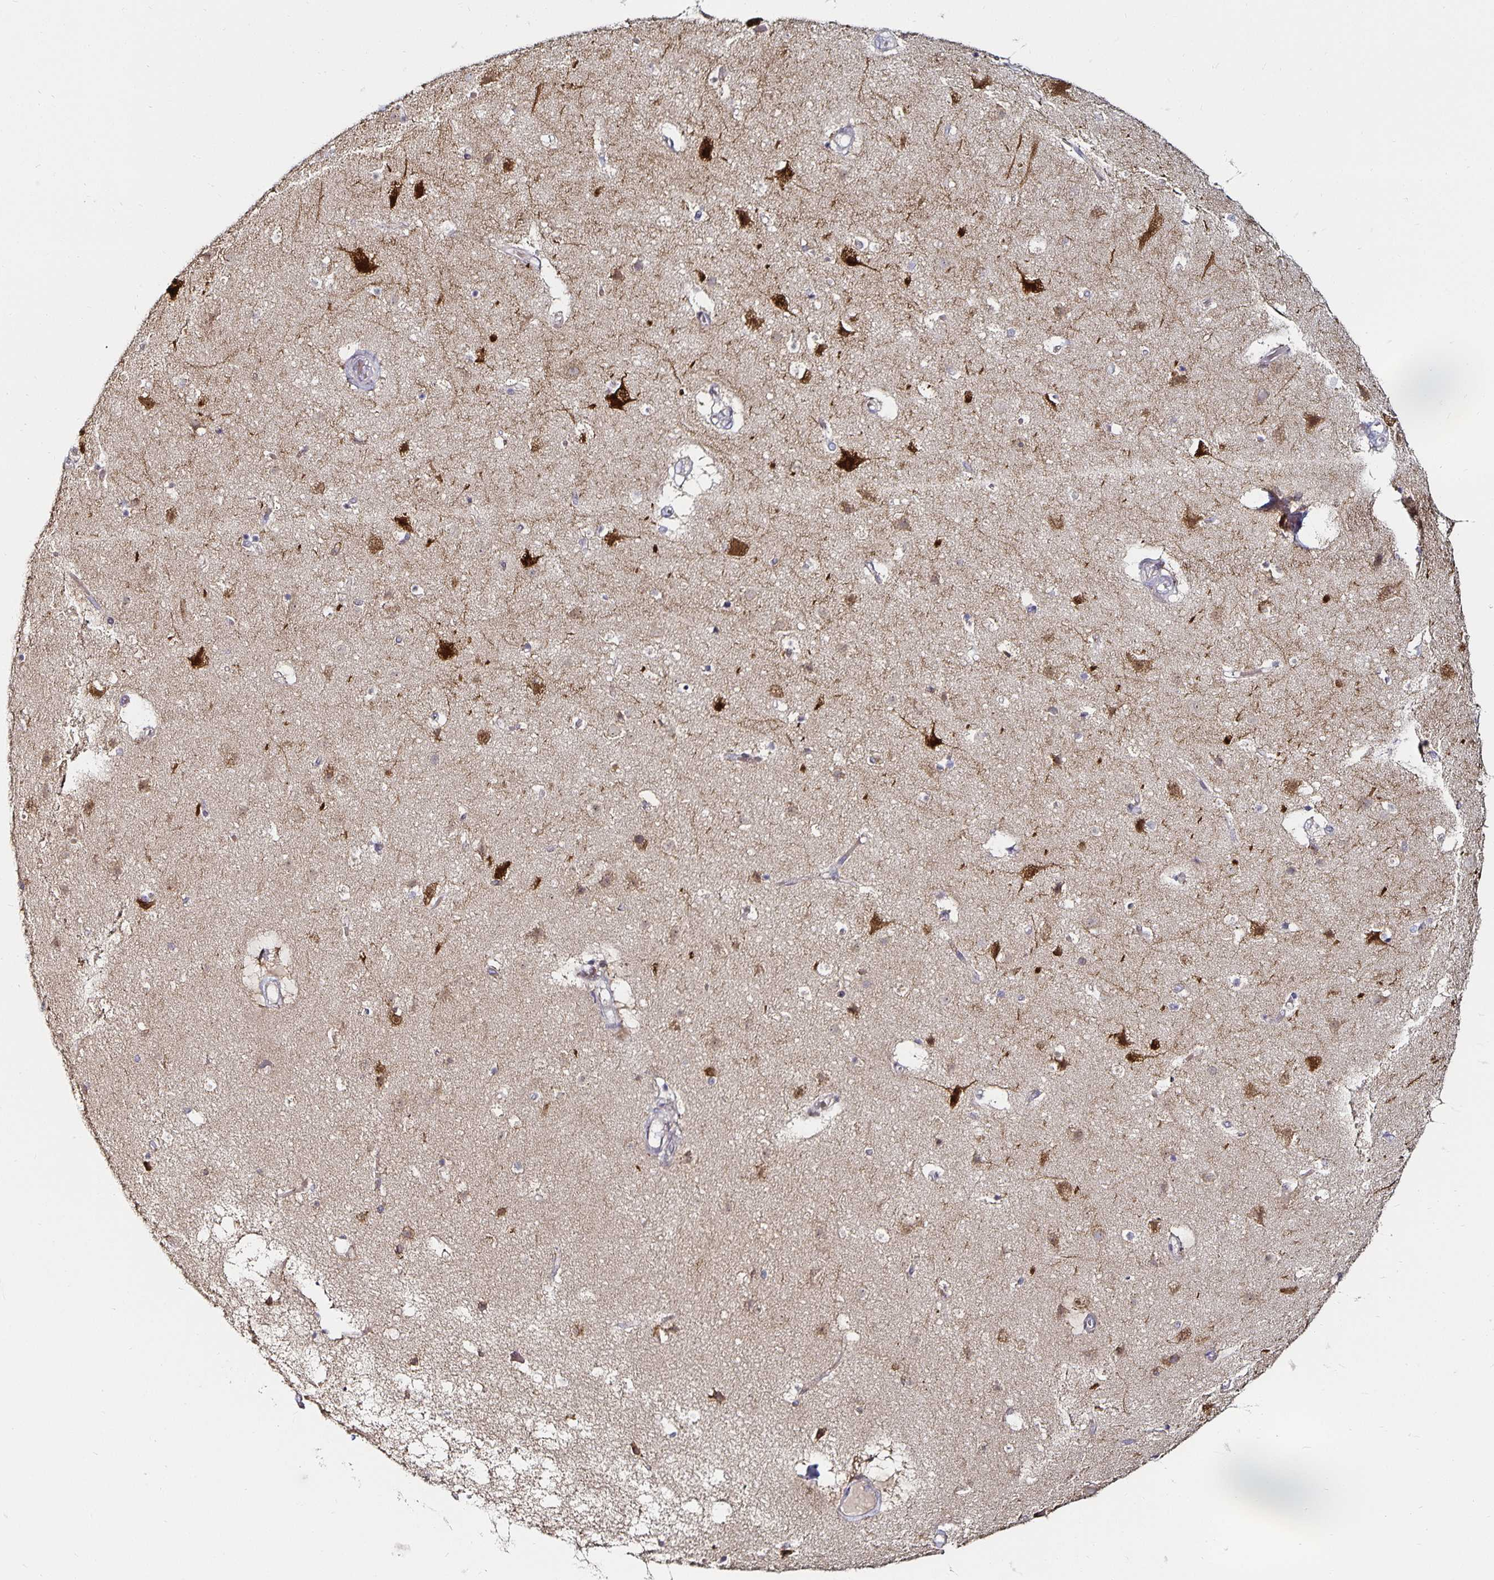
{"staining": {"intensity": "negative", "quantity": "none", "location": "none"}, "tissue": "cerebral cortex", "cell_type": "Endothelial cells", "image_type": "normal", "snomed": [{"axis": "morphology", "description": "Normal tissue, NOS"}, {"axis": "topography", "description": "Cerebral cortex"}], "caption": "DAB immunohistochemical staining of unremarkable human cerebral cortex exhibits no significant positivity in endothelial cells.", "gene": "ANLN", "patient": {"sex": "female", "age": 52}}